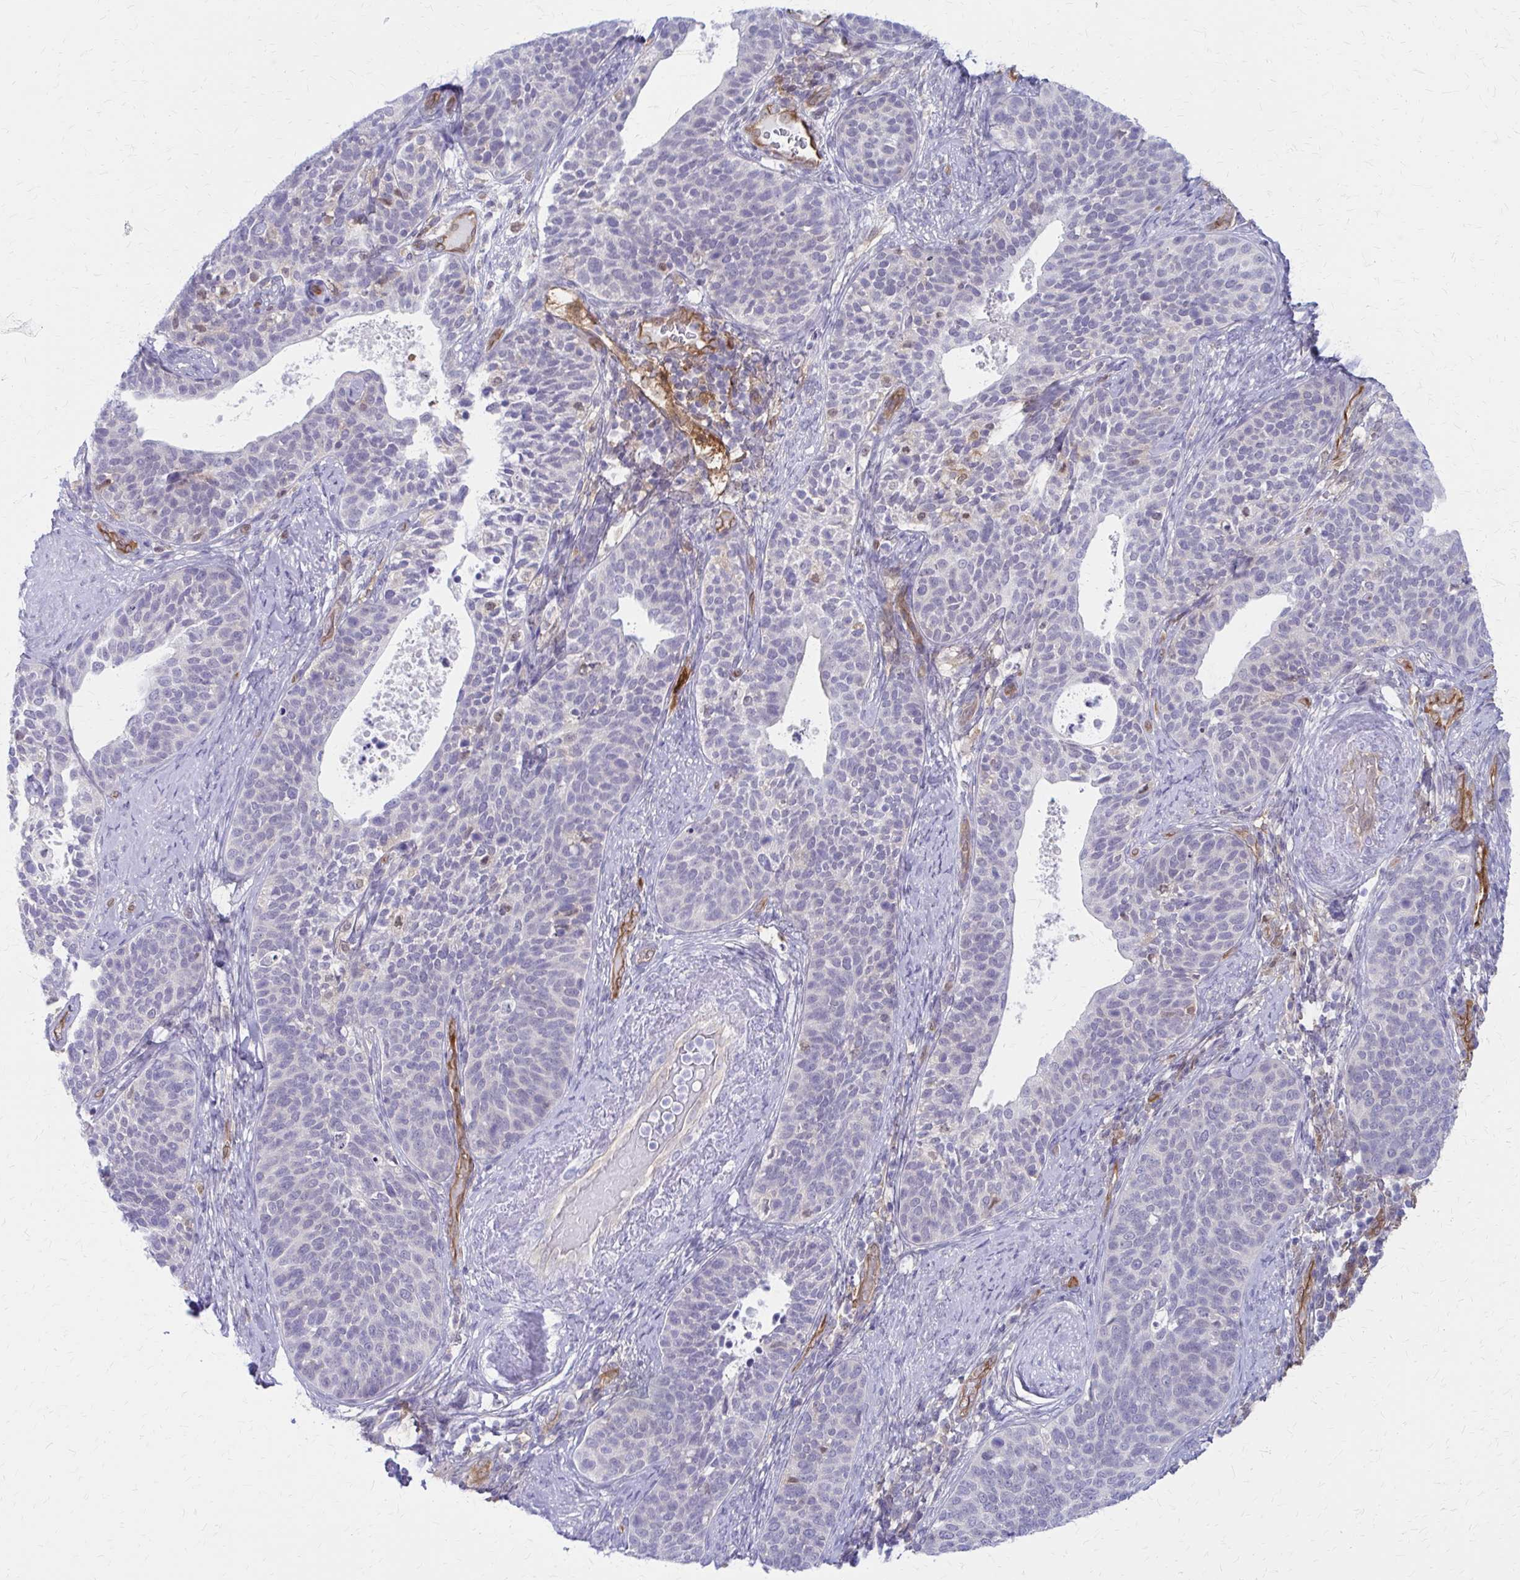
{"staining": {"intensity": "negative", "quantity": "none", "location": "none"}, "tissue": "cervical cancer", "cell_type": "Tumor cells", "image_type": "cancer", "snomed": [{"axis": "morphology", "description": "Squamous cell carcinoma, NOS"}, {"axis": "topography", "description": "Cervix"}], "caption": "Squamous cell carcinoma (cervical) stained for a protein using IHC exhibits no expression tumor cells.", "gene": "CLIC2", "patient": {"sex": "female", "age": 69}}